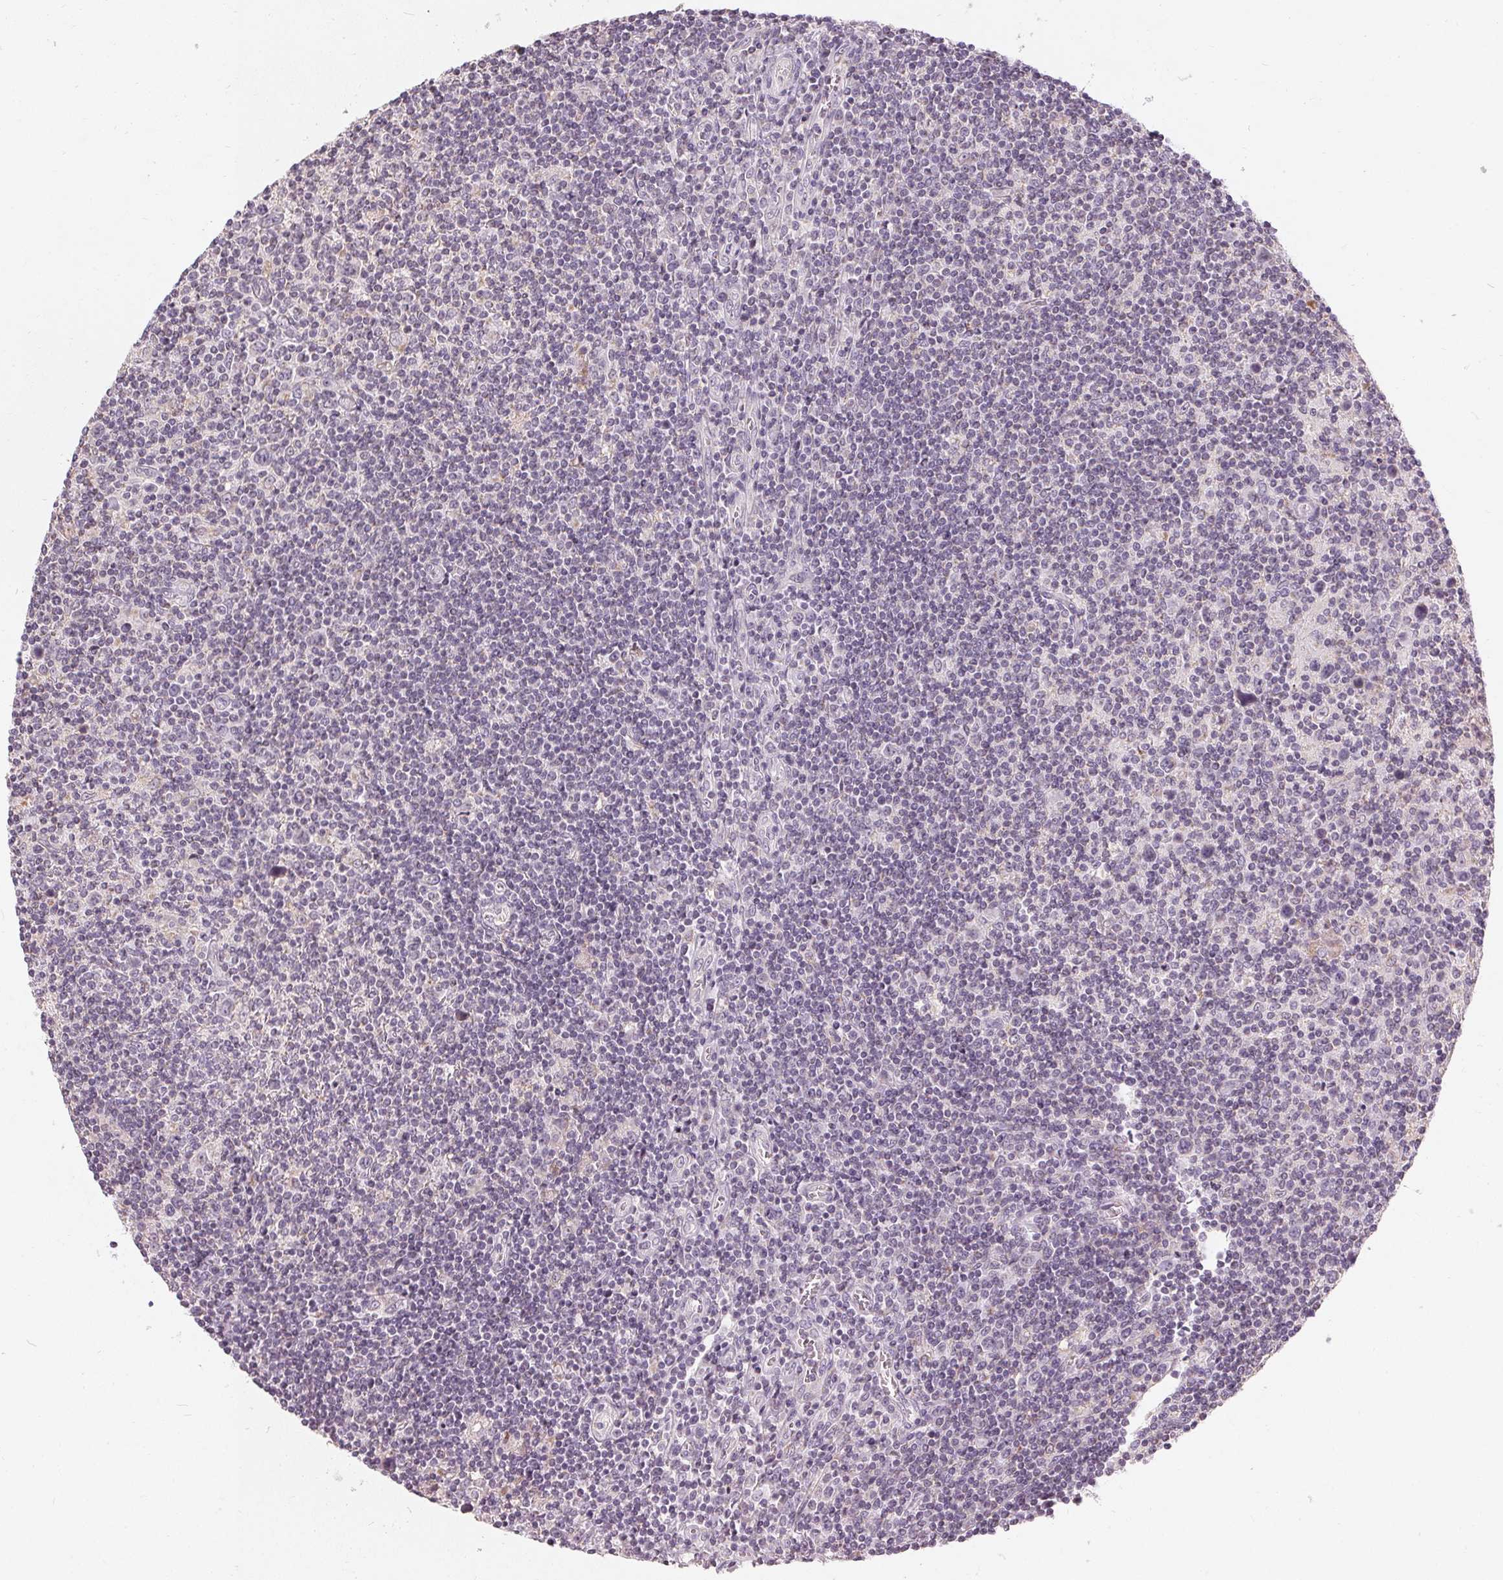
{"staining": {"intensity": "negative", "quantity": "none", "location": "none"}, "tissue": "lymphoma", "cell_type": "Tumor cells", "image_type": "cancer", "snomed": [{"axis": "morphology", "description": "Hodgkin's disease, NOS"}, {"axis": "topography", "description": "Lymph node"}], "caption": "Immunohistochemistry of lymphoma shows no staining in tumor cells.", "gene": "TRIM60", "patient": {"sex": "male", "age": 40}}